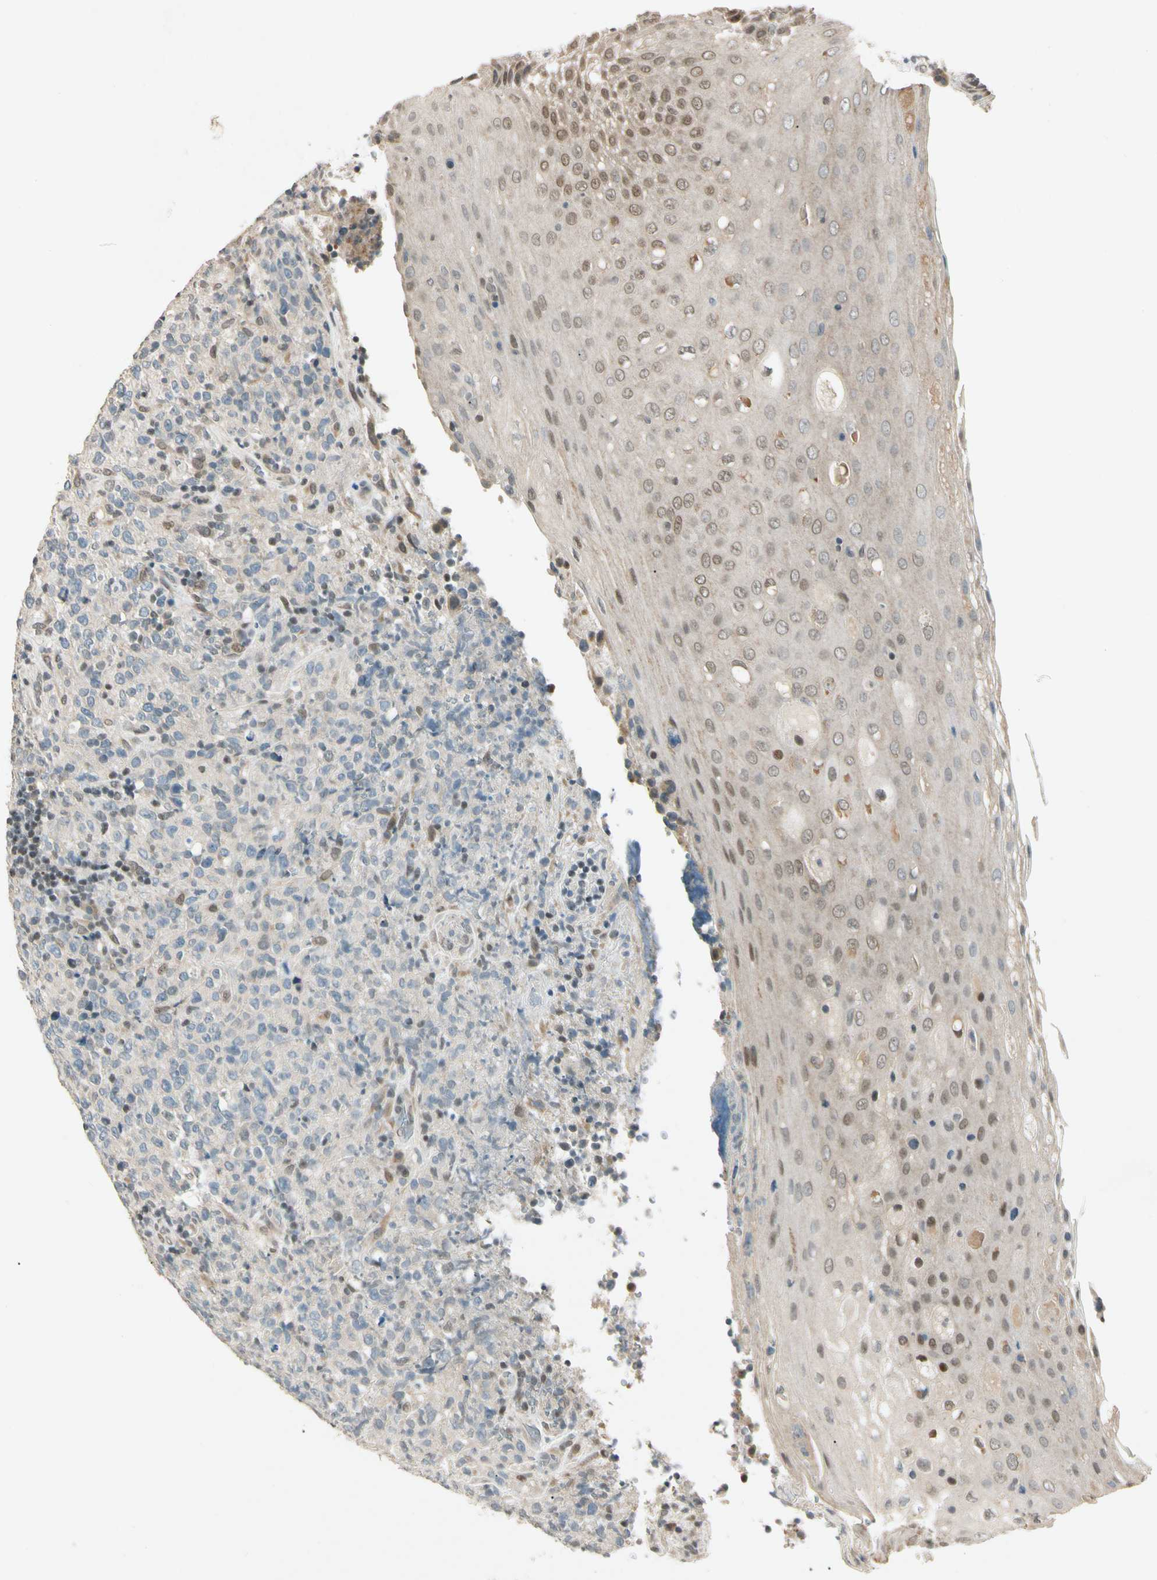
{"staining": {"intensity": "weak", "quantity": "<25%", "location": "cytoplasmic/membranous,nuclear"}, "tissue": "lymphoma", "cell_type": "Tumor cells", "image_type": "cancer", "snomed": [{"axis": "morphology", "description": "Malignant lymphoma, non-Hodgkin's type, High grade"}, {"axis": "topography", "description": "Tonsil"}], "caption": "Immunohistochemistry micrograph of human high-grade malignant lymphoma, non-Hodgkin's type stained for a protein (brown), which displays no positivity in tumor cells. The staining was performed using DAB to visualize the protein expression in brown, while the nuclei were stained in blue with hematoxylin (Magnification: 20x).", "gene": "ZBTB4", "patient": {"sex": "female", "age": 36}}